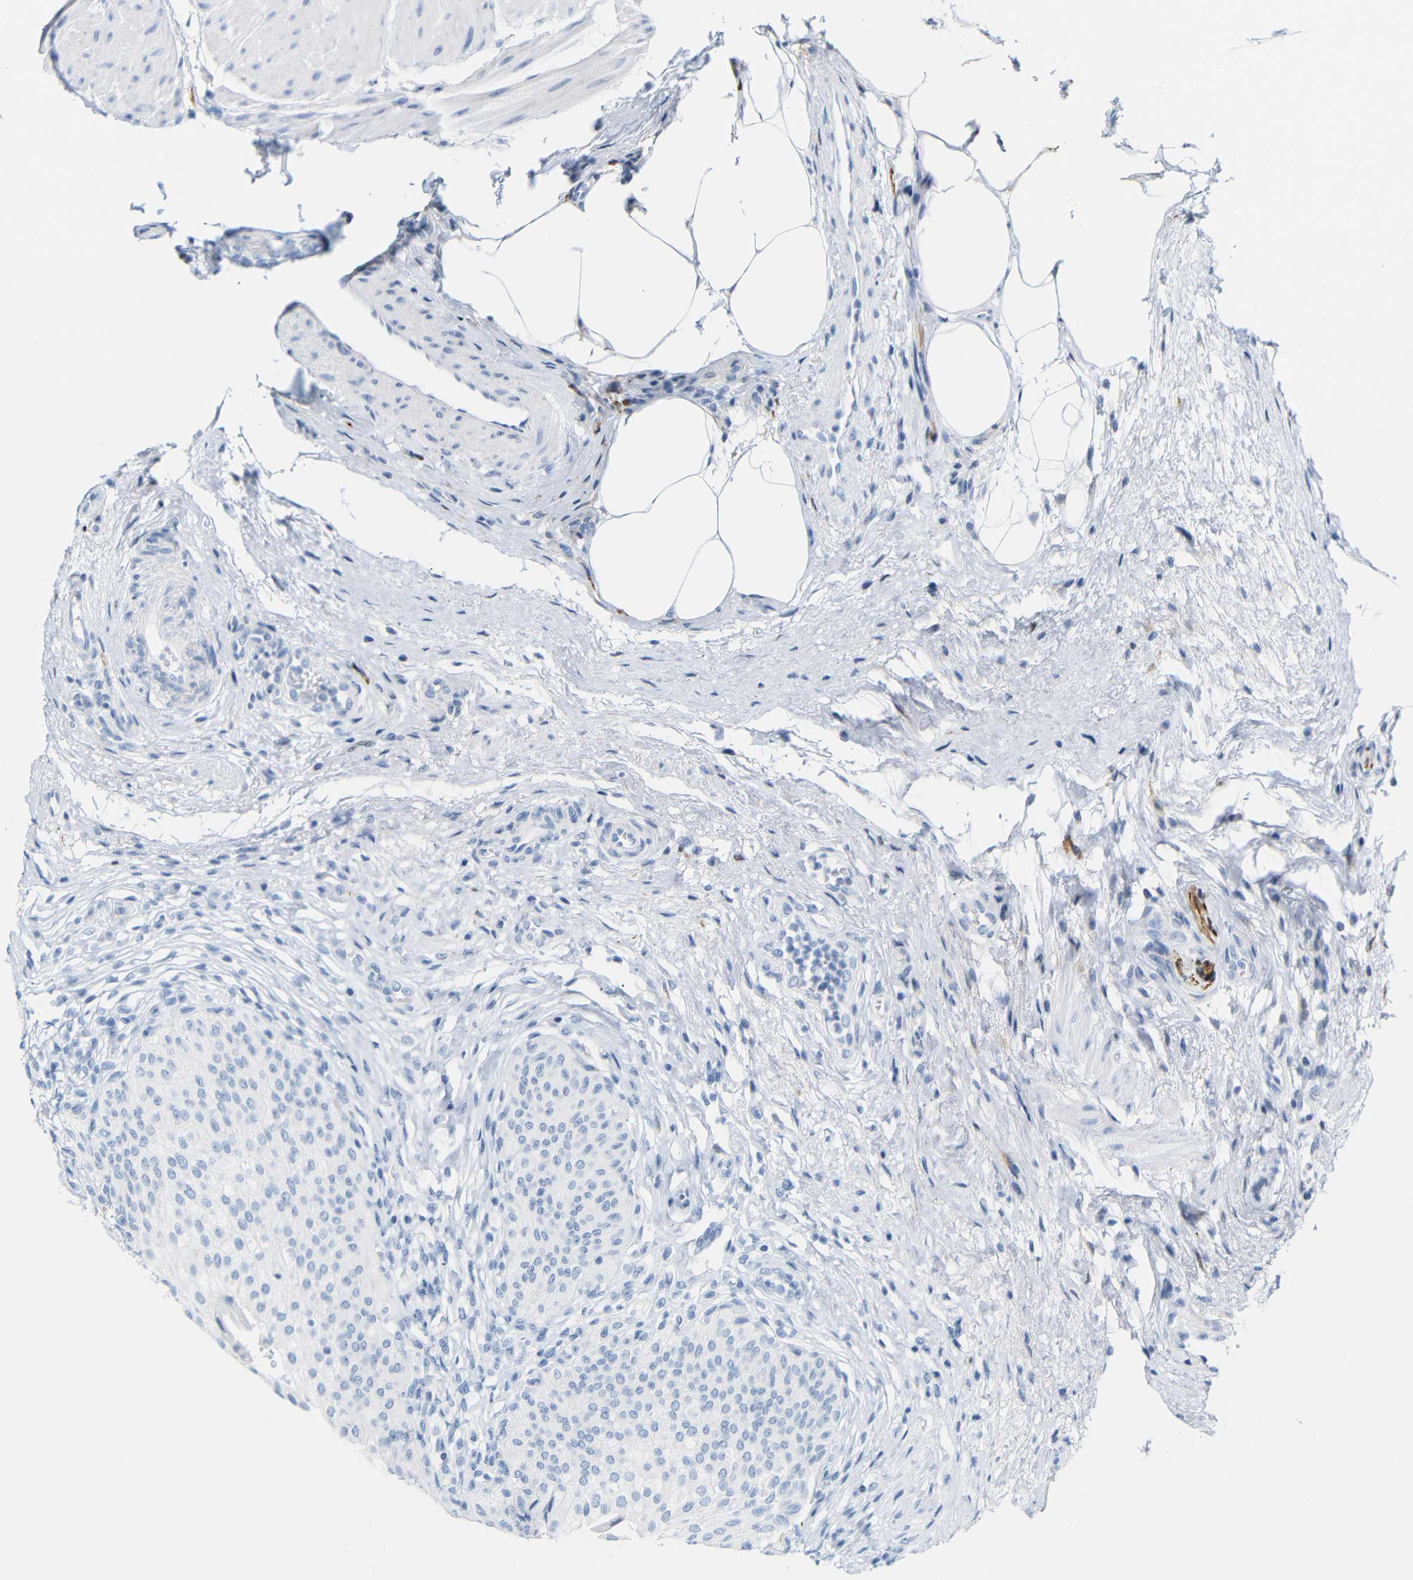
{"staining": {"intensity": "negative", "quantity": "none", "location": "none"}, "tissue": "urinary bladder", "cell_type": "Urothelial cells", "image_type": "normal", "snomed": [{"axis": "morphology", "description": "Normal tissue, NOS"}, {"axis": "topography", "description": "Urinary bladder"}], "caption": "Immunohistochemistry (IHC) image of benign urinary bladder: human urinary bladder stained with DAB shows no significant protein positivity in urothelial cells. Nuclei are stained in blue.", "gene": "MT1A", "patient": {"sex": "male", "age": 46}}